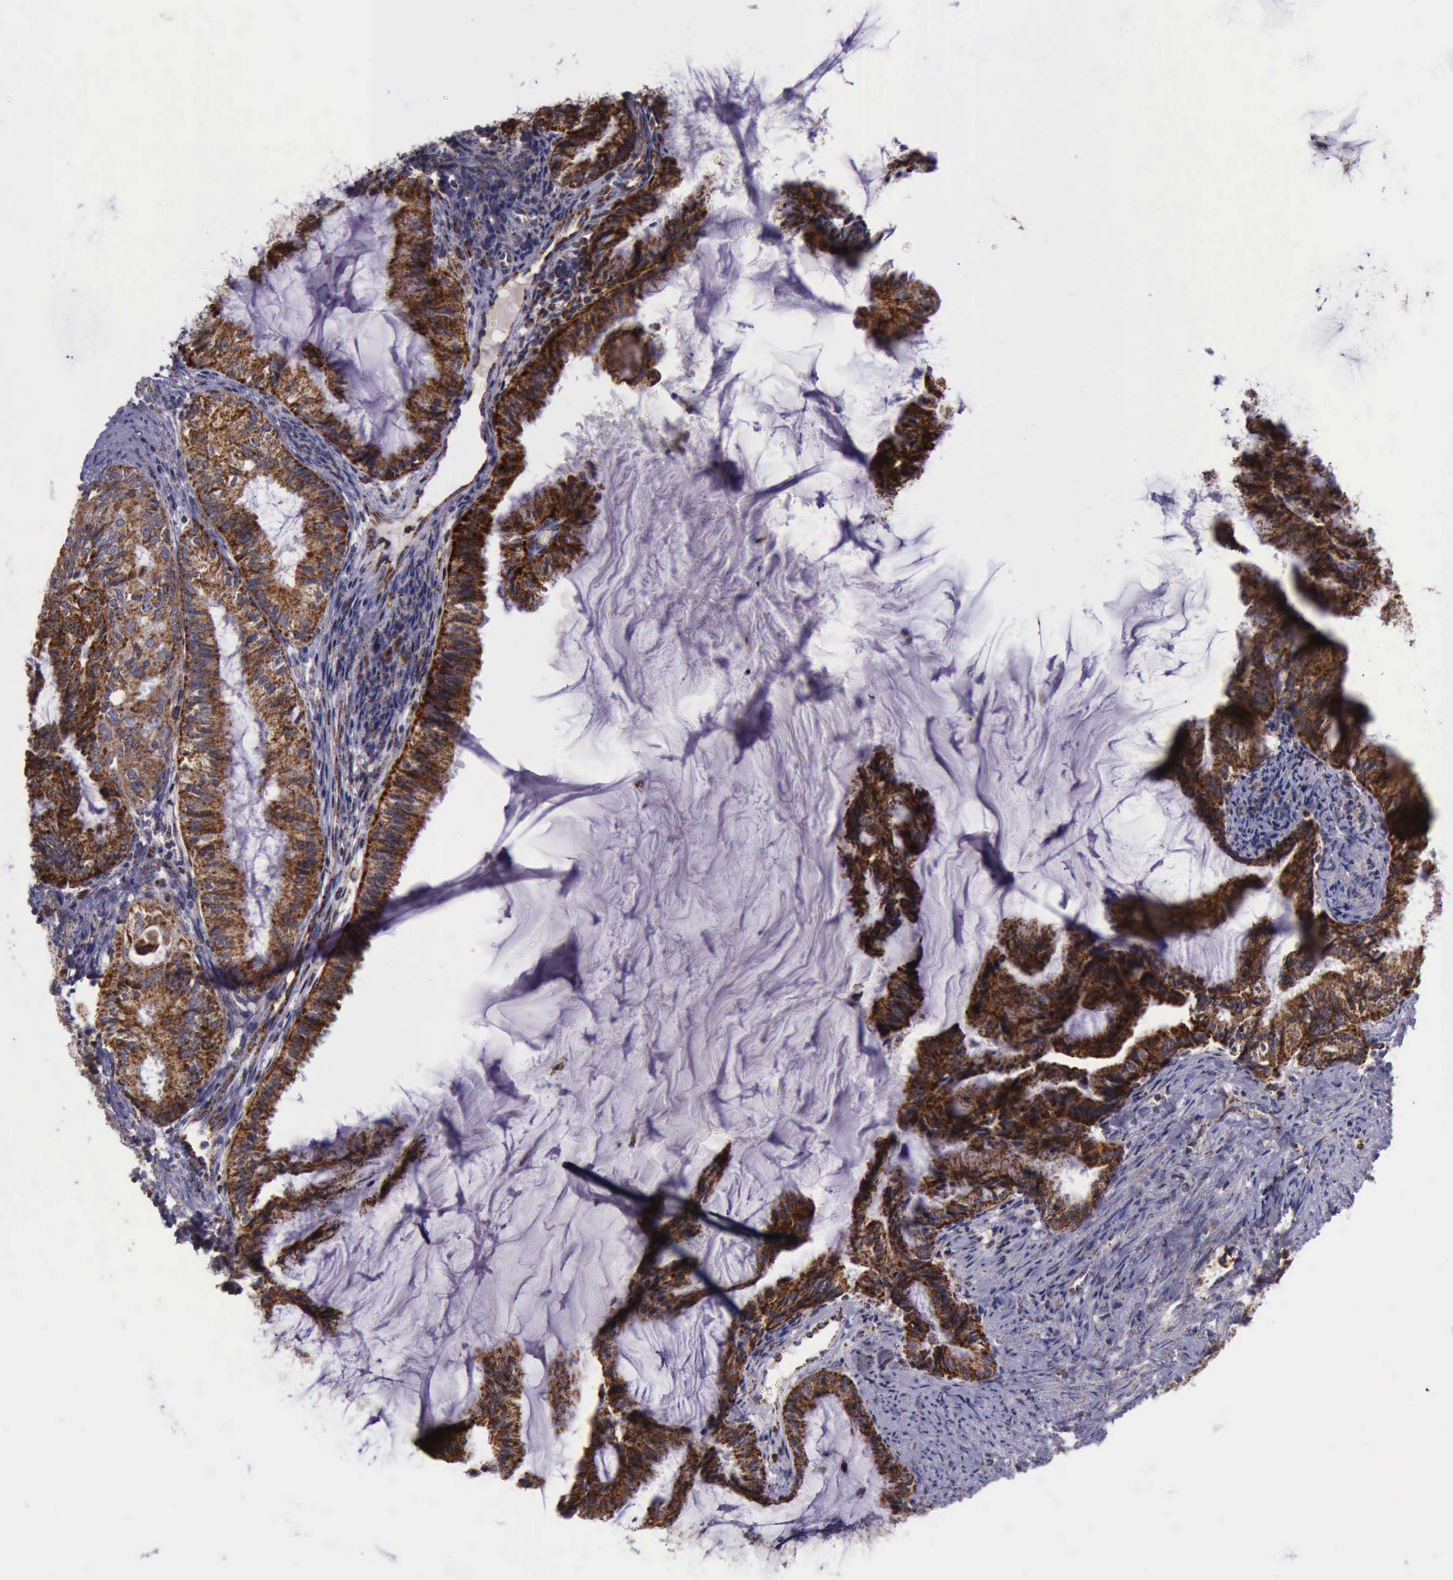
{"staining": {"intensity": "strong", "quantity": ">75%", "location": "cytoplasmic/membranous"}, "tissue": "endometrial cancer", "cell_type": "Tumor cells", "image_type": "cancer", "snomed": [{"axis": "morphology", "description": "Adenocarcinoma, NOS"}, {"axis": "topography", "description": "Endometrium"}], "caption": "Strong cytoplasmic/membranous protein staining is appreciated in about >75% of tumor cells in endometrial cancer.", "gene": "TXN2", "patient": {"sex": "female", "age": 86}}